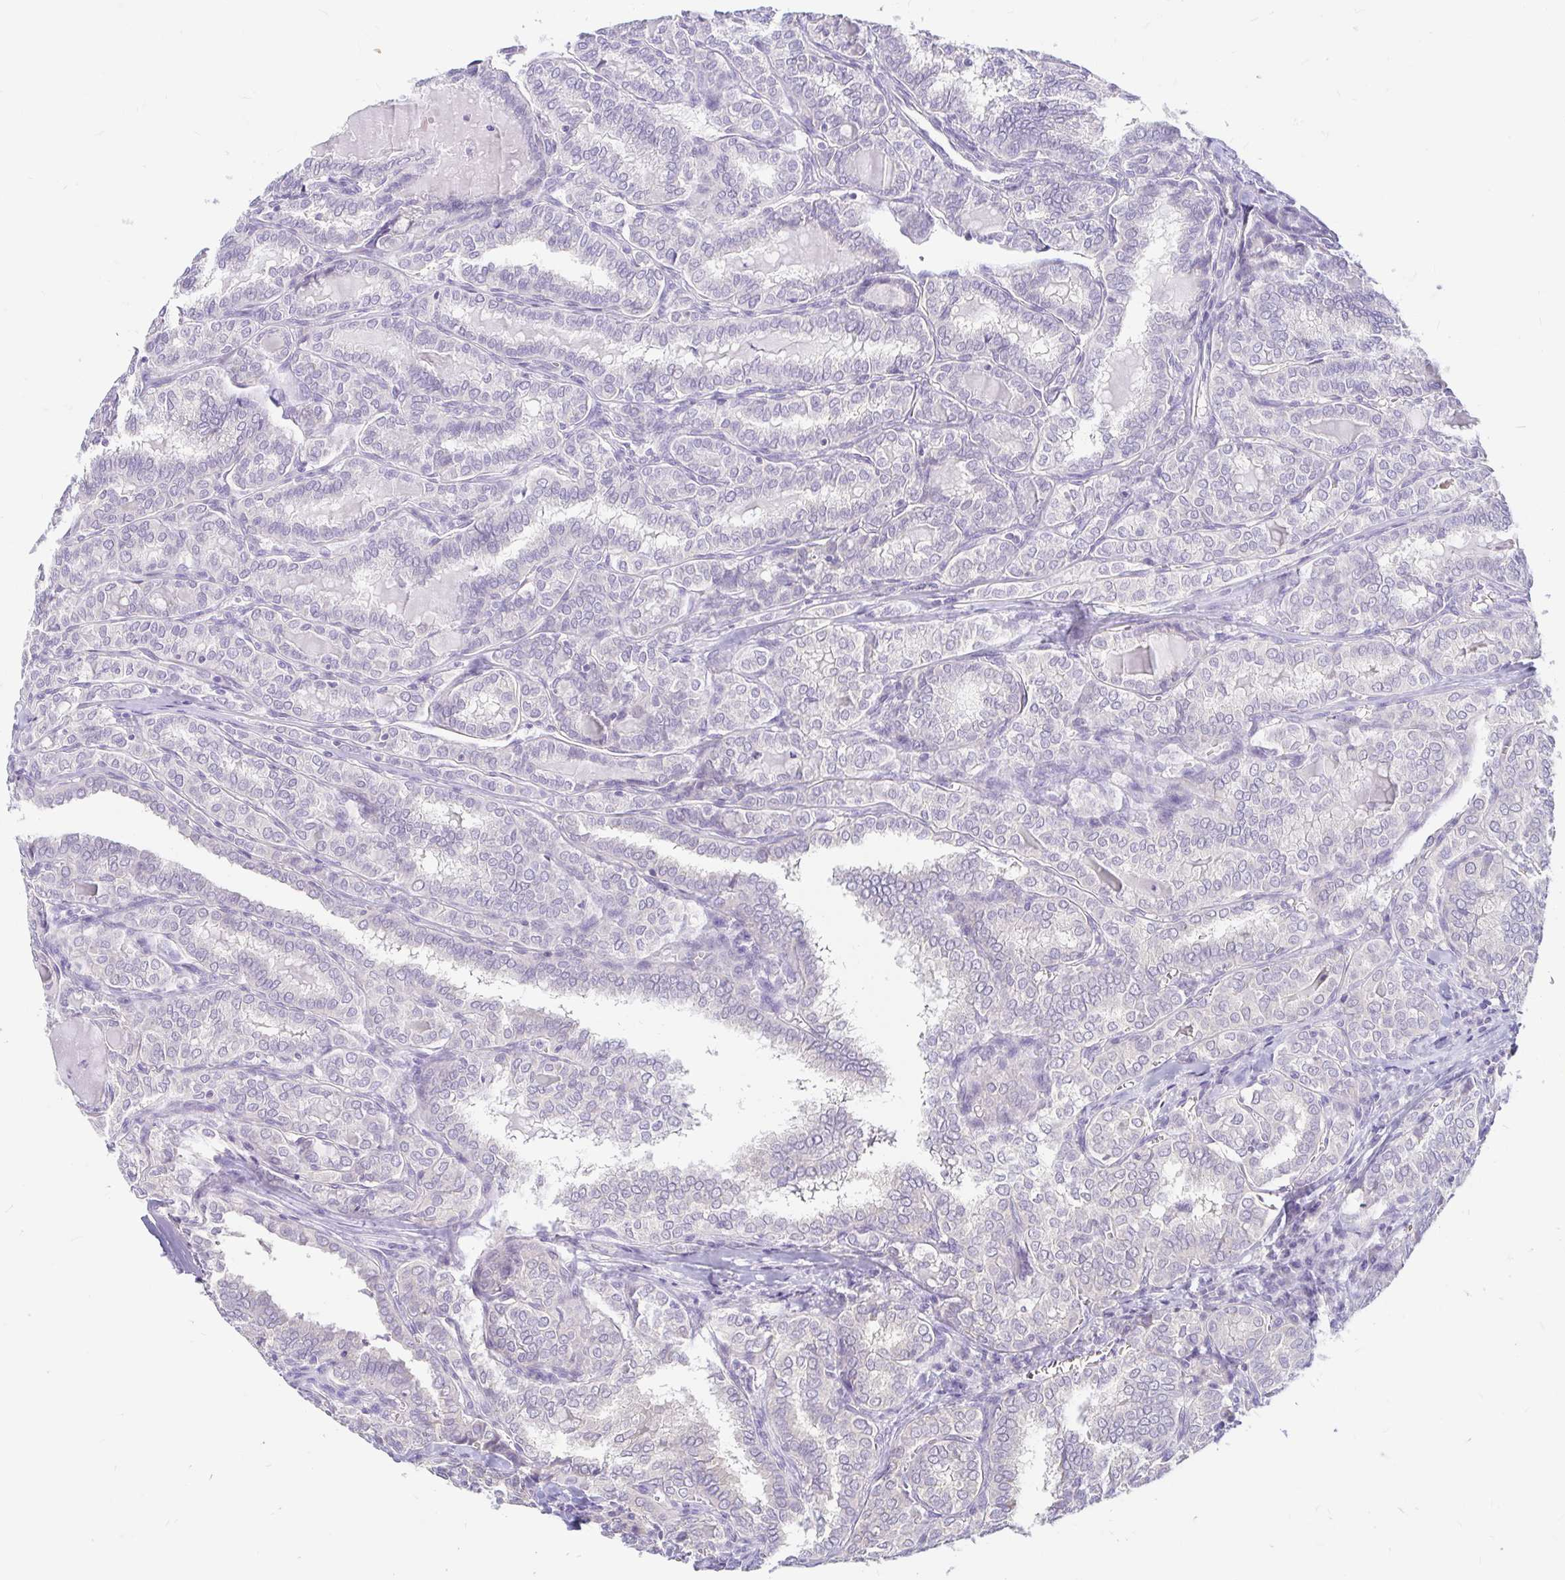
{"staining": {"intensity": "negative", "quantity": "none", "location": "none"}, "tissue": "thyroid cancer", "cell_type": "Tumor cells", "image_type": "cancer", "snomed": [{"axis": "morphology", "description": "Papillary adenocarcinoma, NOS"}, {"axis": "topography", "description": "Thyroid gland"}], "caption": "High magnification brightfield microscopy of thyroid cancer (papillary adenocarcinoma) stained with DAB (3,3'-diaminobenzidine) (brown) and counterstained with hematoxylin (blue): tumor cells show no significant positivity.", "gene": "ADH1A", "patient": {"sex": "female", "age": 30}}